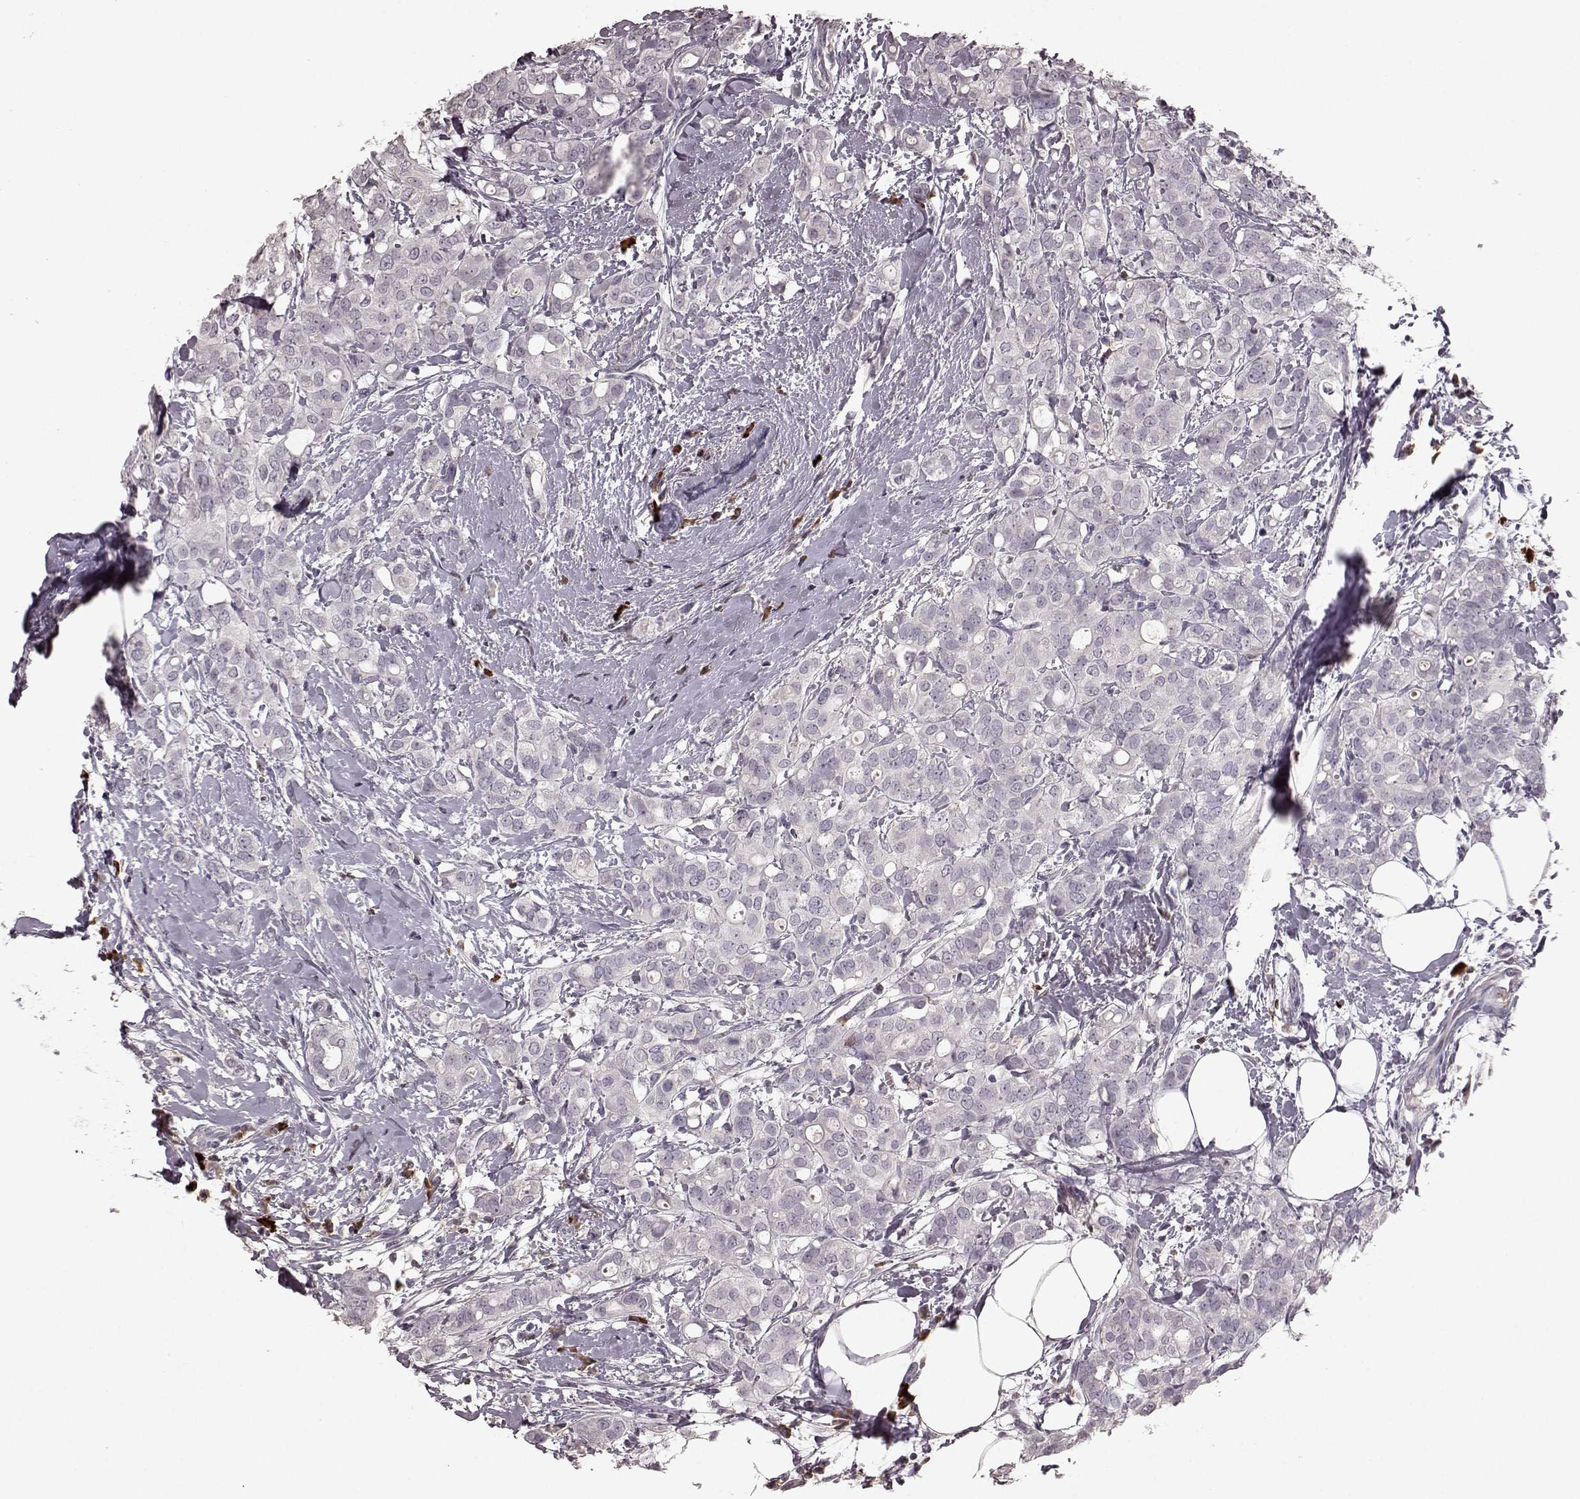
{"staining": {"intensity": "negative", "quantity": "none", "location": "none"}, "tissue": "breast cancer", "cell_type": "Tumor cells", "image_type": "cancer", "snomed": [{"axis": "morphology", "description": "Duct carcinoma"}, {"axis": "topography", "description": "Breast"}], "caption": "This is a micrograph of immunohistochemistry staining of invasive ductal carcinoma (breast), which shows no positivity in tumor cells.", "gene": "CD28", "patient": {"sex": "female", "age": 40}}